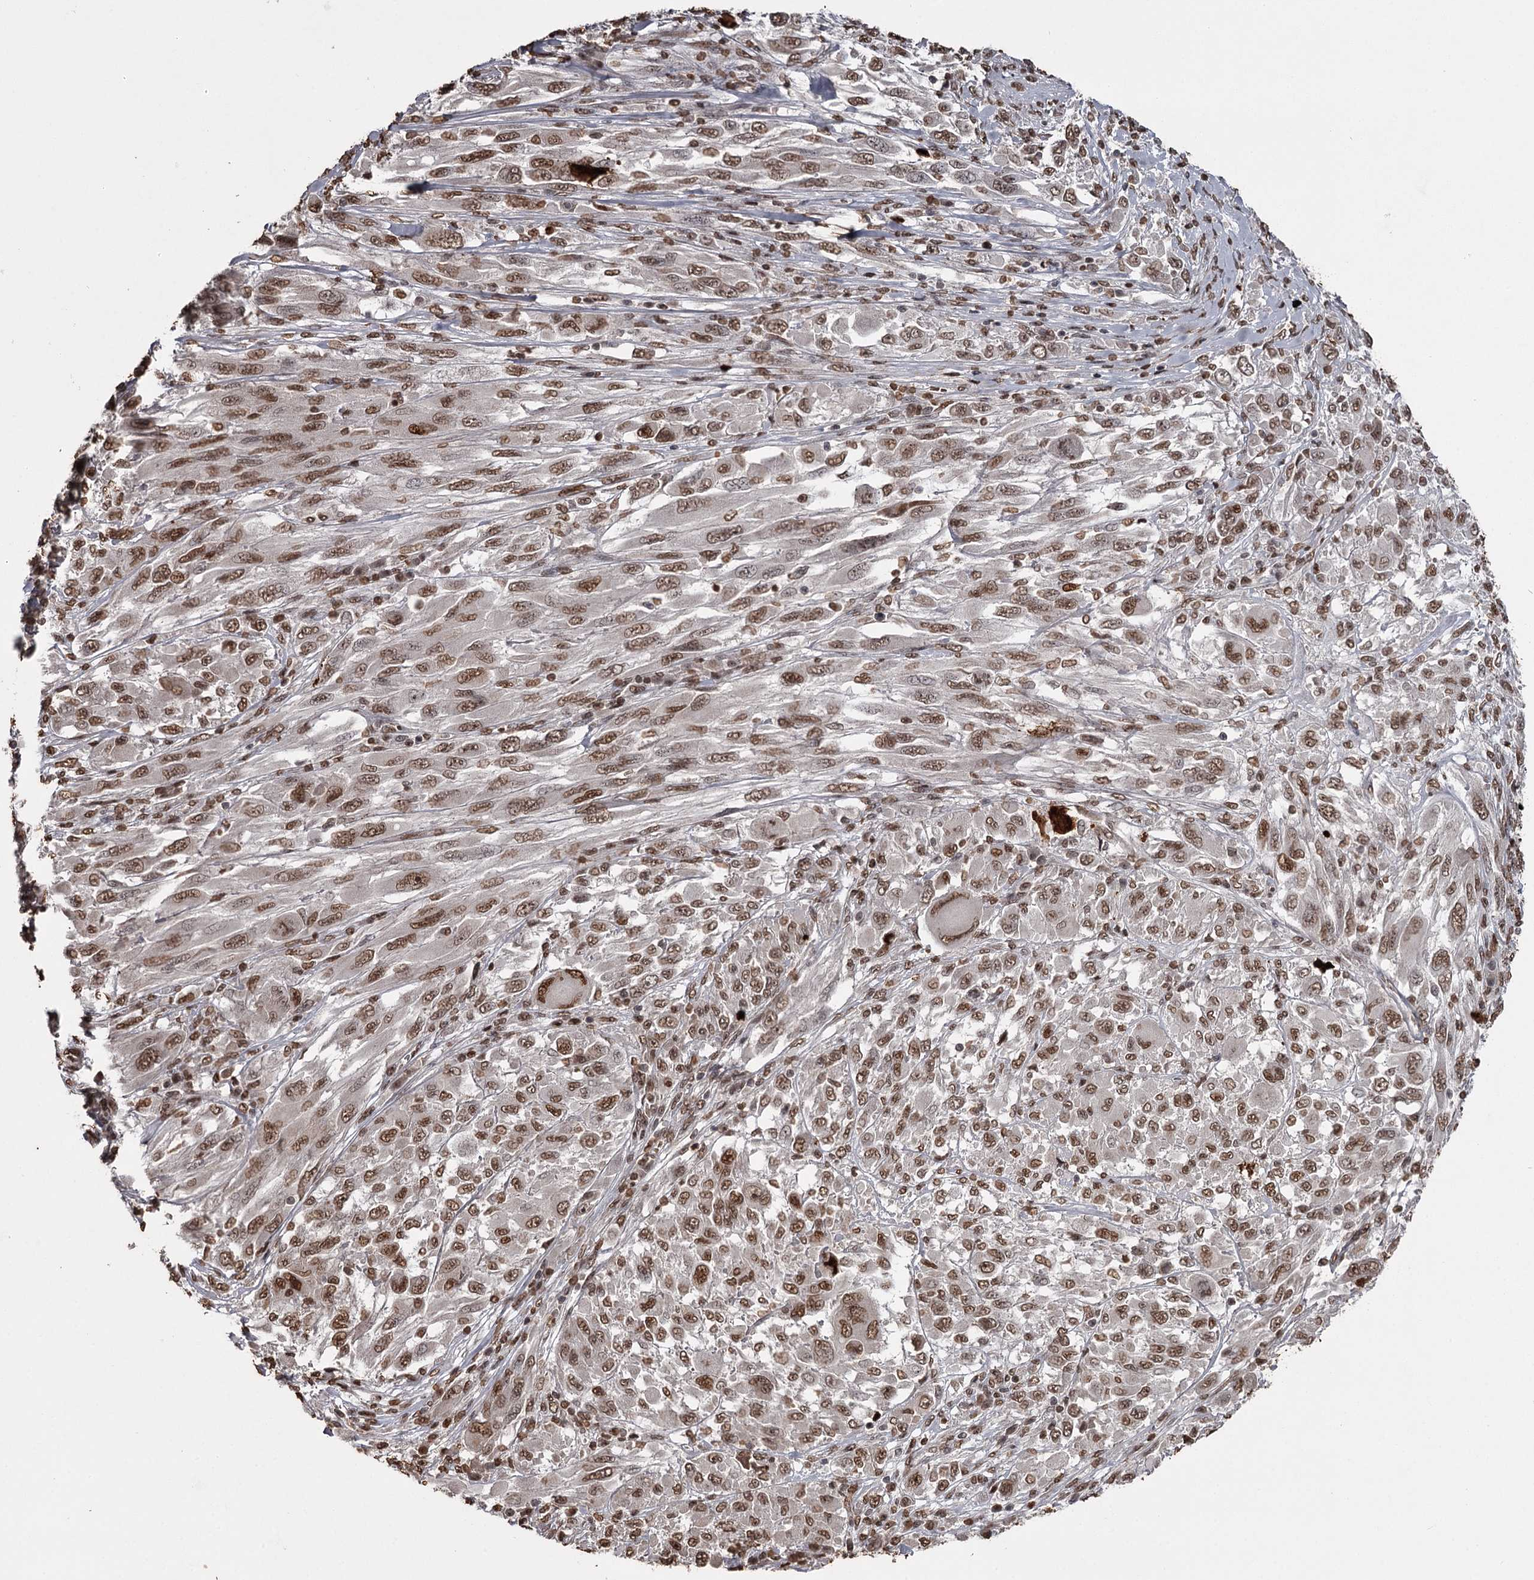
{"staining": {"intensity": "strong", "quantity": ">75%", "location": "nuclear"}, "tissue": "melanoma", "cell_type": "Tumor cells", "image_type": "cancer", "snomed": [{"axis": "morphology", "description": "Malignant melanoma, NOS"}, {"axis": "topography", "description": "Skin"}], "caption": "The photomicrograph reveals immunohistochemical staining of malignant melanoma. There is strong nuclear positivity is appreciated in approximately >75% of tumor cells. (Stains: DAB (3,3'-diaminobenzidine) in brown, nuclei in blue, Microscopy: brightfield microscopy at high magnification).", "gene": "THYN1", "patient": {"sex": "female", "age": 91}}